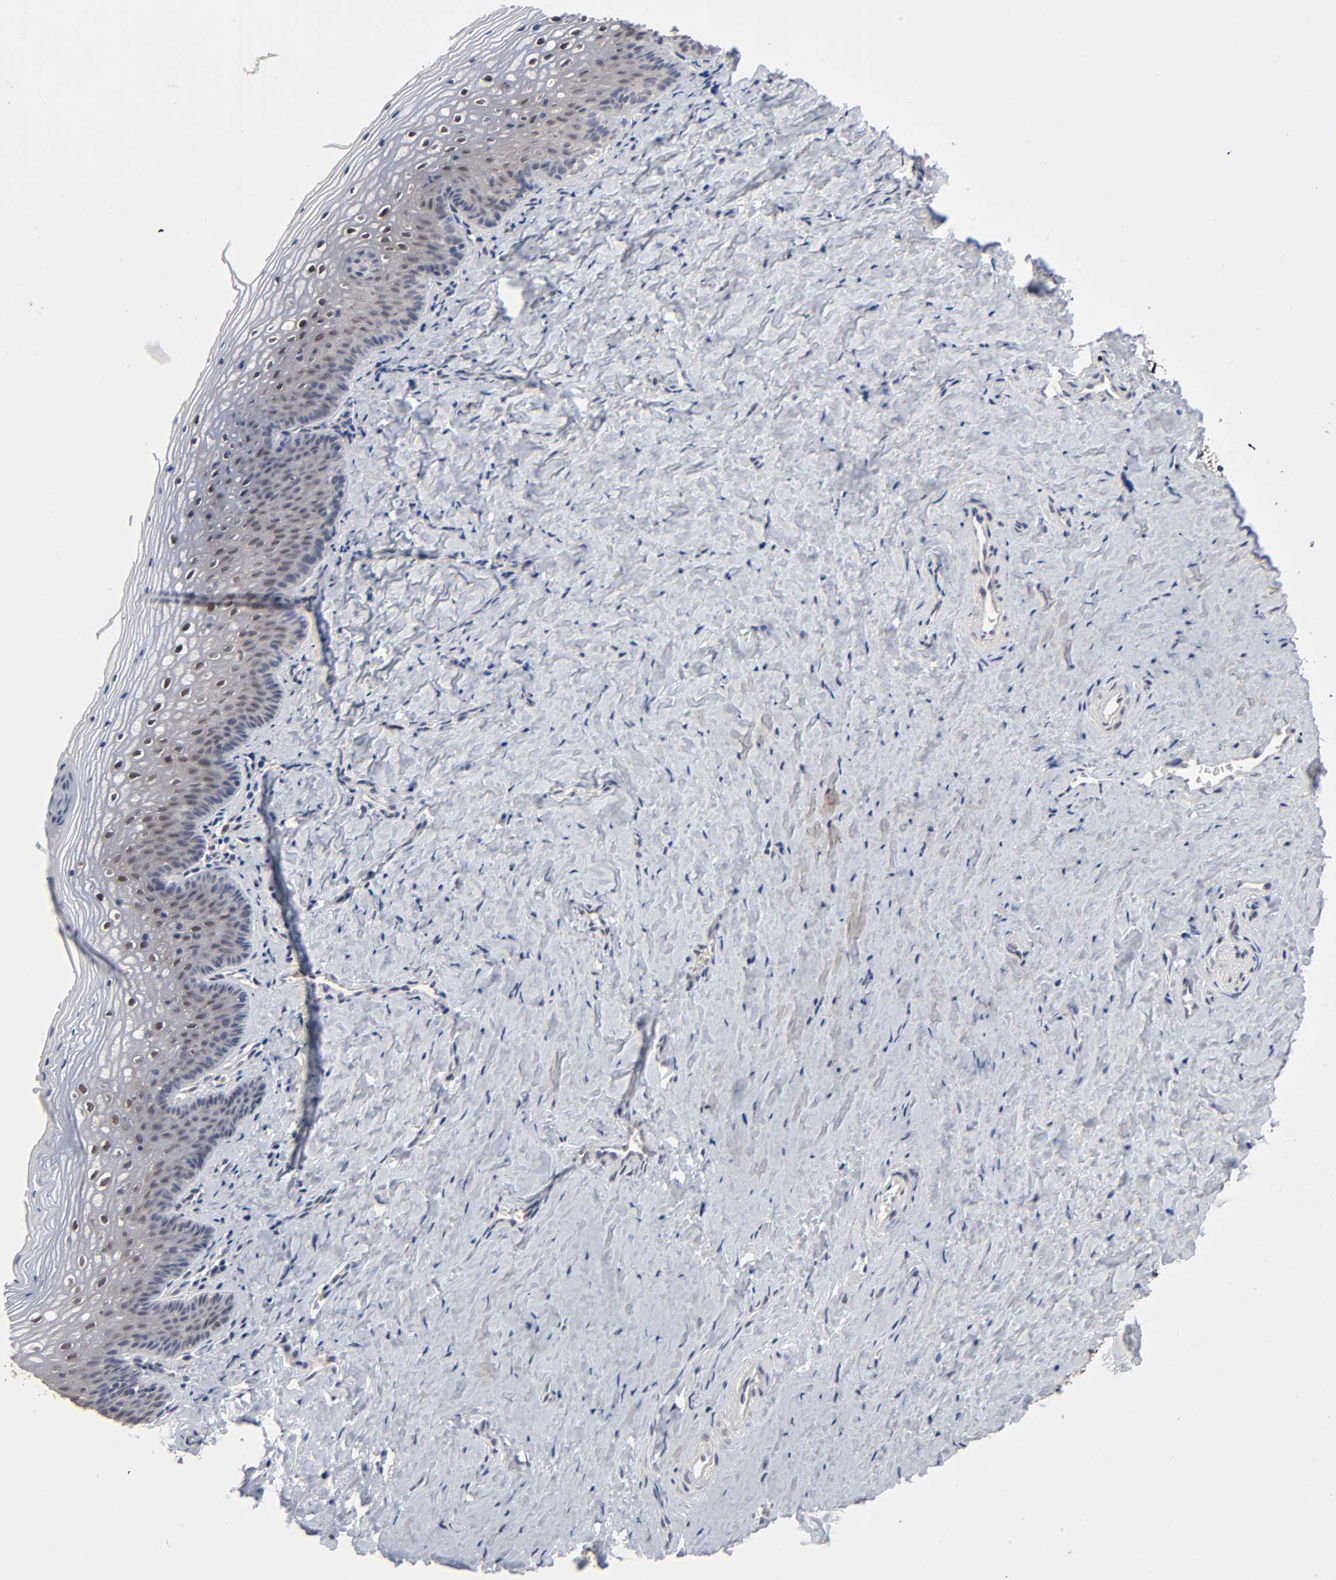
{"staining": {"intensity": "moderate", "quantity": "<25%", "location": "nuclear"}, "tissue": "vagina", "cell_type": "Squamous epithelial cells", "image_type": "normal", "snomed": [{"axis": "morphology", "description": "Normal tissue, NOS"}, {"axis": "topography", "description": "Vagina"}], "caption": "This image displays normal vagina stained with immunohistochemistry to label a protein in brown. The nuclear of squamous epithelial cells show moderate positivity for the protein. Nuclei are counter-stained blue.", "gene": "EP300", "patient": {"sex": "female", "age": 46}}